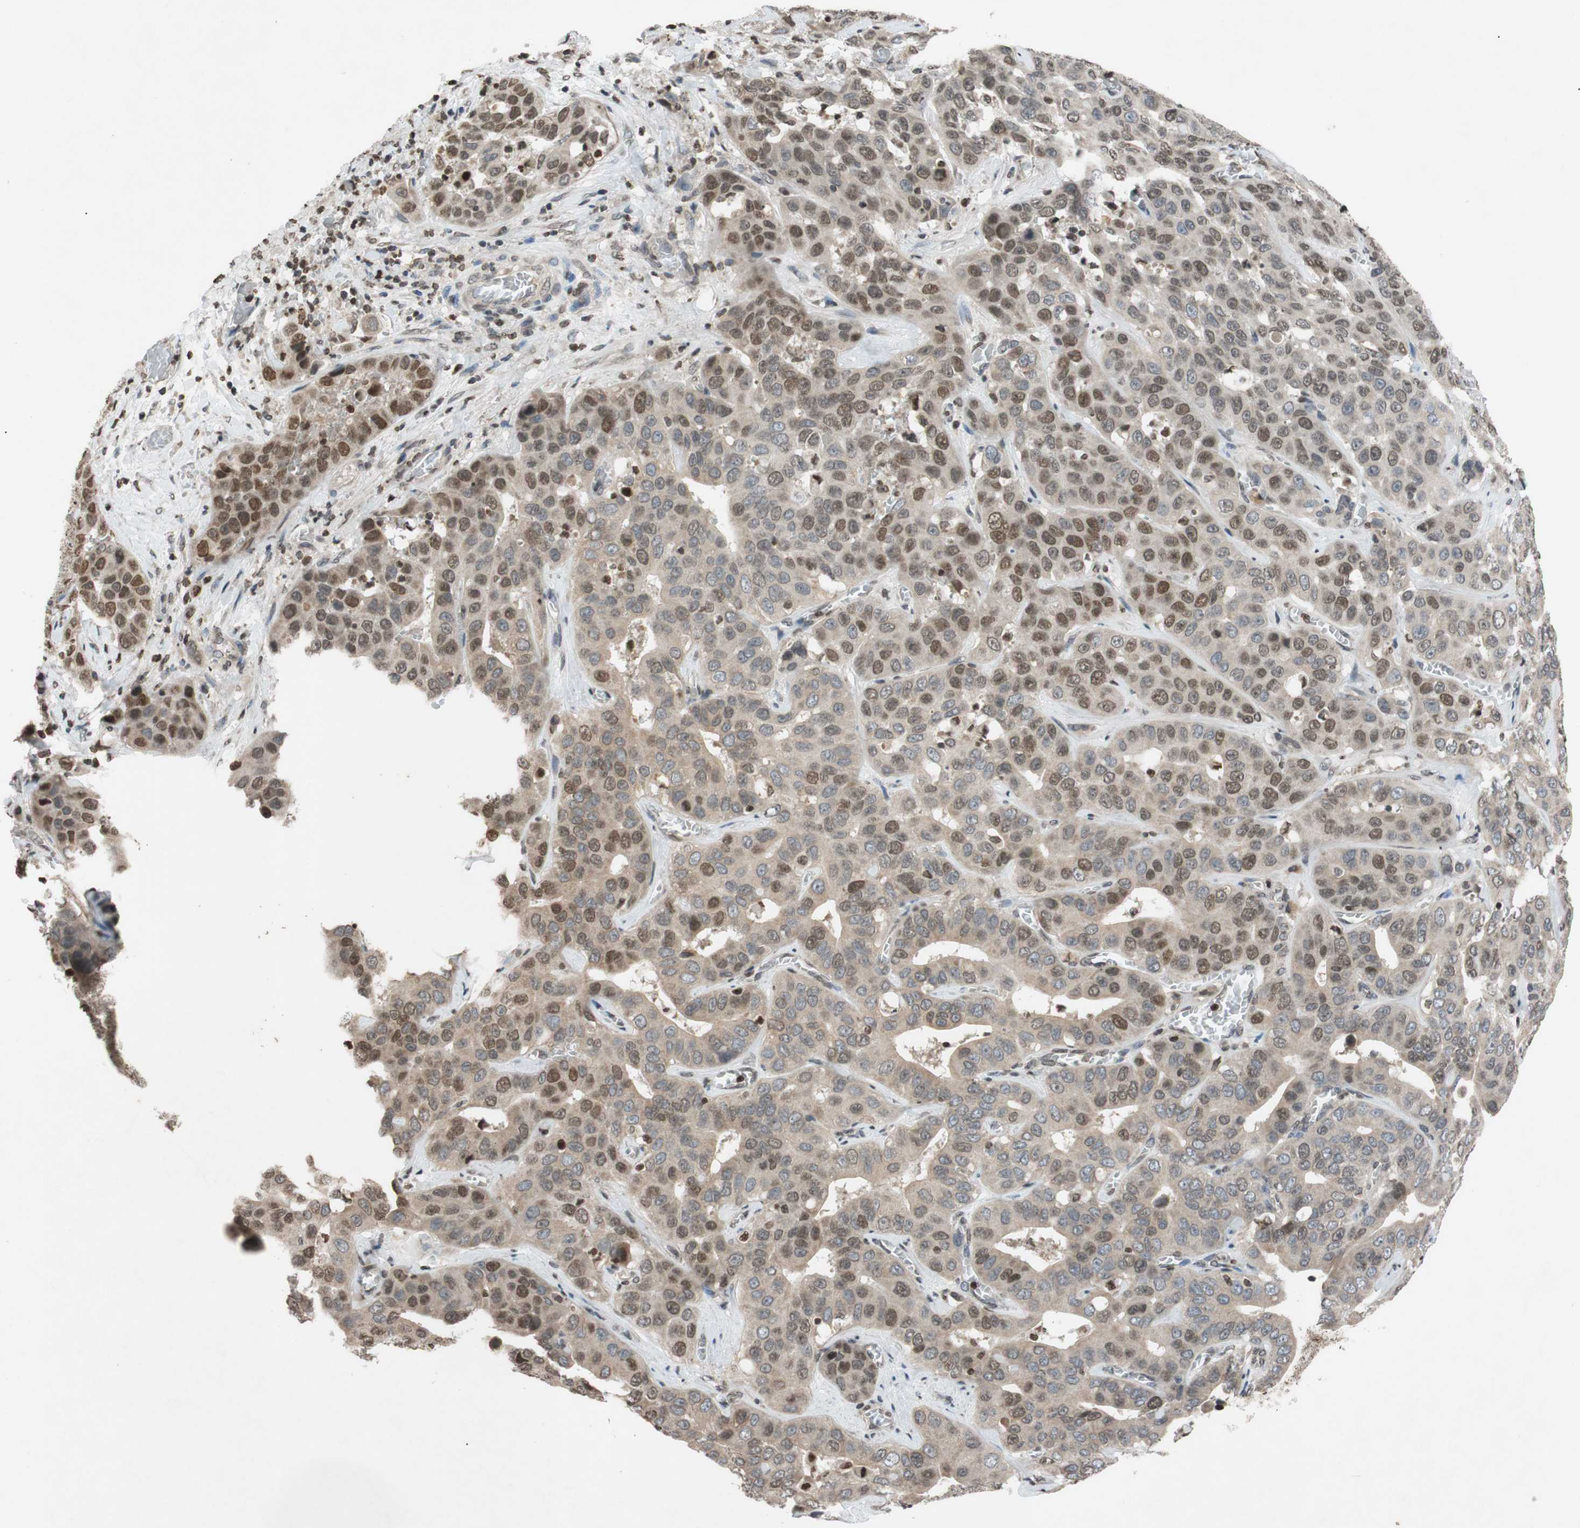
{"staining": {"intensity": "moderate", "quantity": "25%-75%", "location": "cytoplasmic/membranous,nuclear"}, "tissue": "liver cancer", "cell_type": "Tumor cells", "image_type": "cancer", "snomed": [{"axis": "morphology", "description": "Cholangiocarcinoma"}, {"axis": "topography", "description": "Liver"}], "caption": "This image demonstrates immunohistochemistry (IHC) staining of liver cancer, with medium moderate cytoplasmic/membranous and nuclear expression in about 25%-75% of tumor cells.", "gene": "MCM6", "patient": {"sex": "female", "age": 52}}